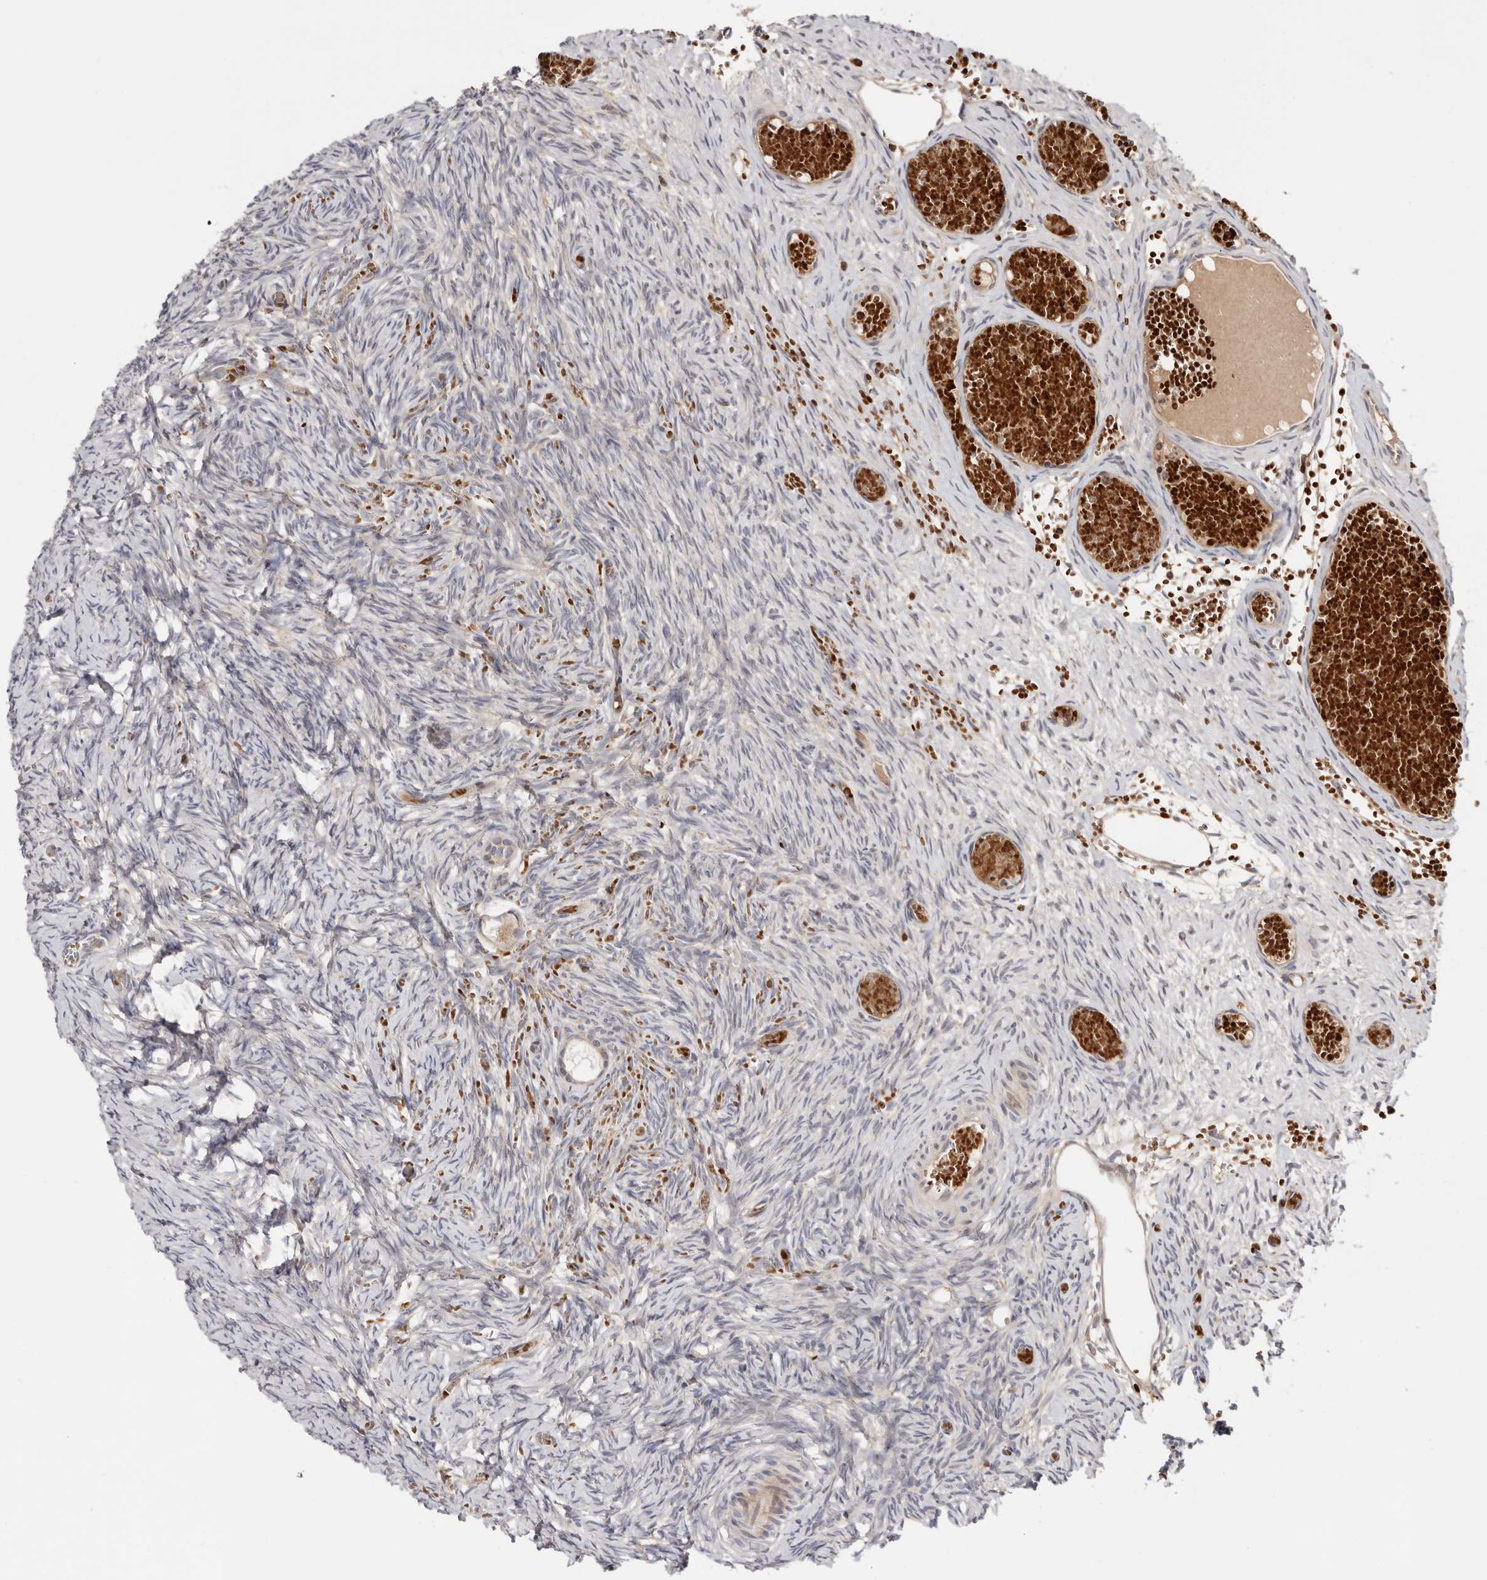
{"staining": {"intensity": "weak", "quantity": "25%-75%", "location": "cytoplasmic/membranous"}, "tissue": "ovary", "cell_type": "Follicle cells", "image_type": "normal", "snomed": [{"axis": "morphology", "description": "Adenocarcinoma, NOS"}, {"axis": "topography", "description": "Endometrium"}], "caption": "Ovary stained with immunohistochemistry (IHC) exhibits weak cytoplasmic/membranous positivity in about 25%-75% of follicle cells.", "gene": "RNF213", "patient": {"sex": "female", "age": 32}}